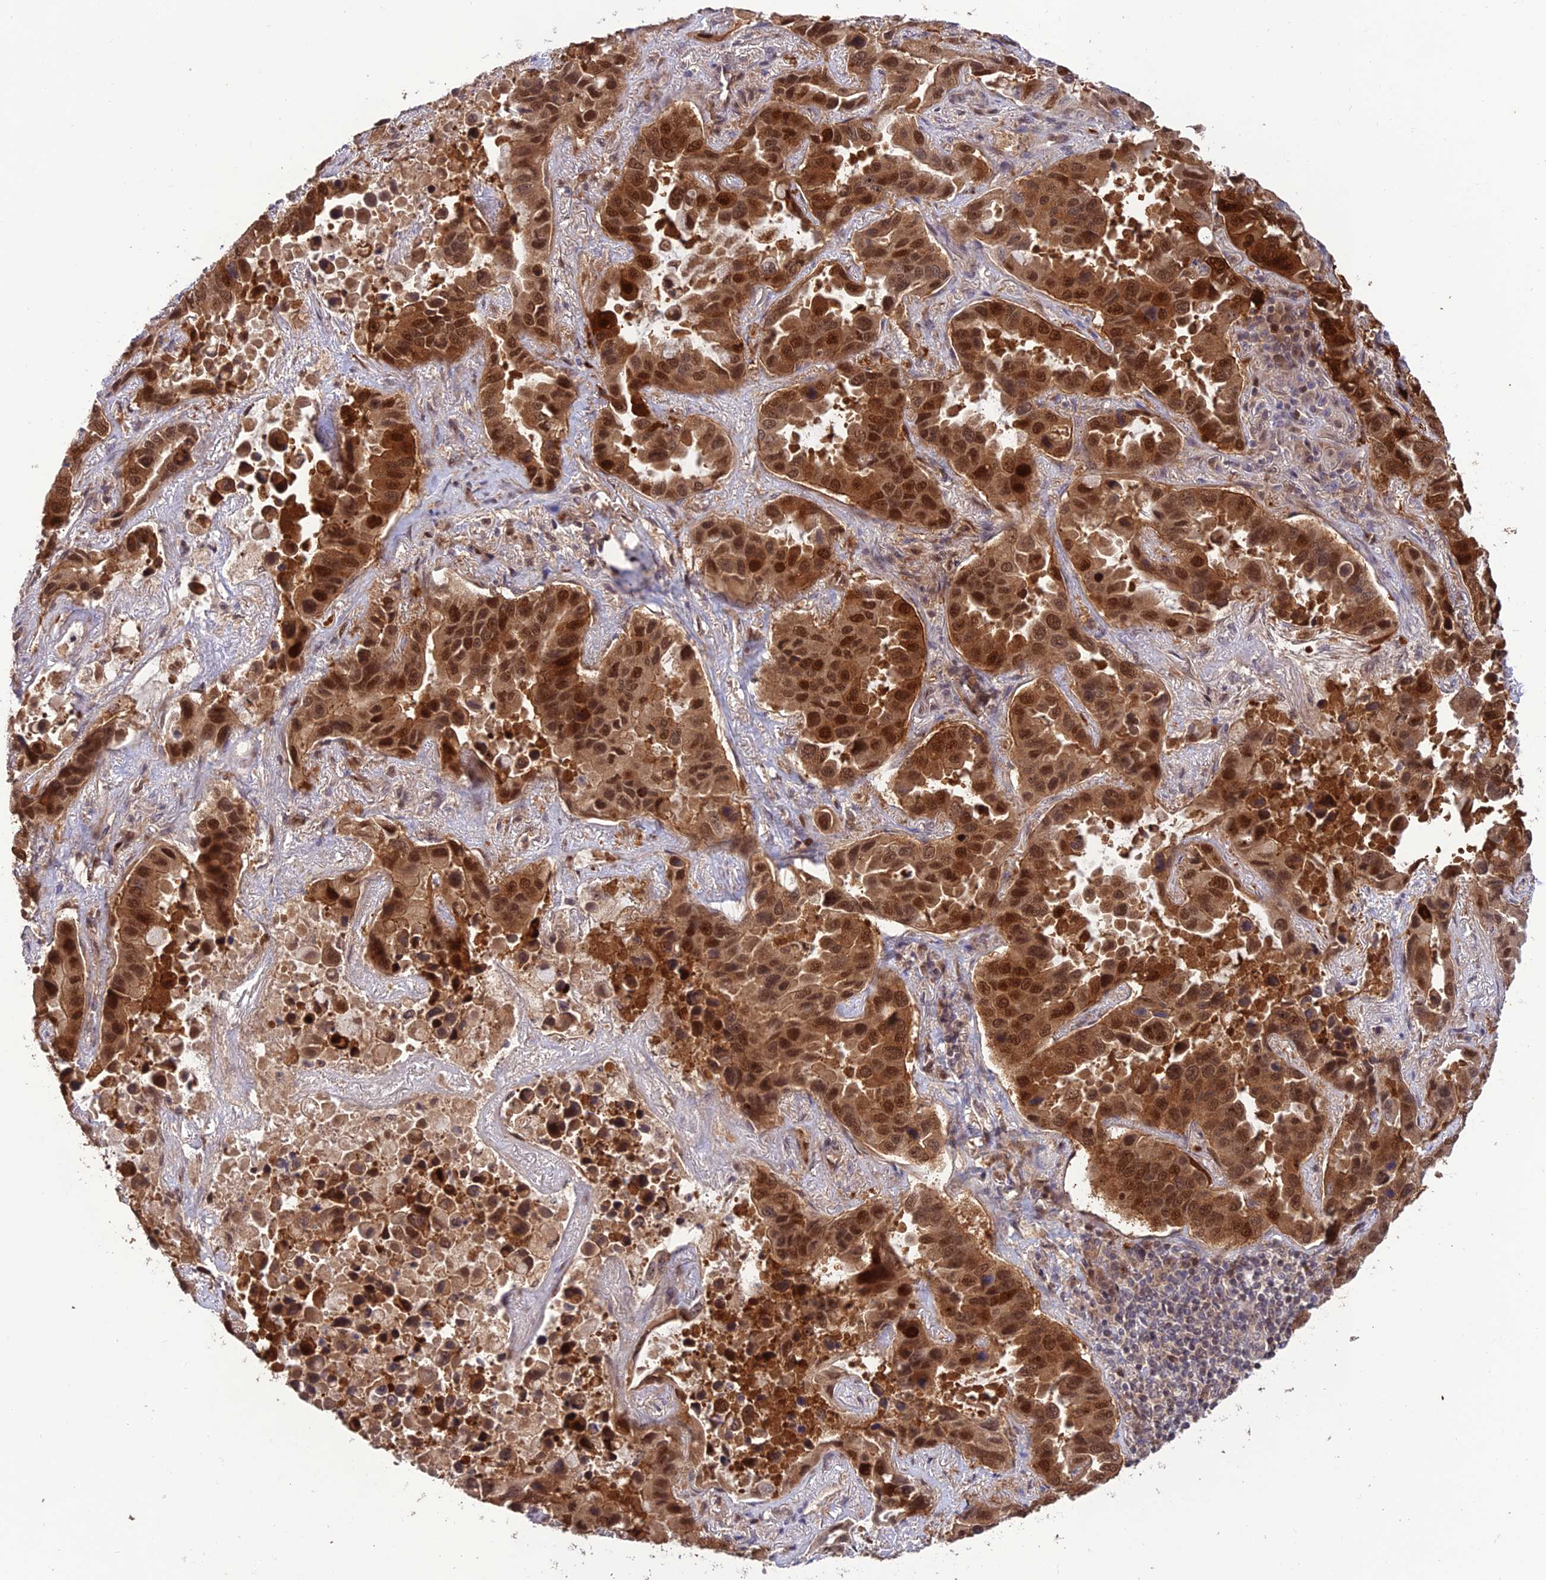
{"staining": {"intensity": "strong", "quantity": ">75%", "location": "cytoplasmic/membranous,nuclear"}, "tissue": "lung cancer", "cell_type": "Tumor cells", "image_type": "cancer", "snomed": [{"axis": "morphology", "description": "Adenocarcinoma, NOS"}, {"axis": "topography", "description": "Lung"}], "caption": "A brown stain highlights strong cytoplasmic/membranous and nuclear expression of a protein in lung cancer (adenocarcinoma) tumor cells.", "gene": "REV1", "patient": {"sex": "male", "age": 64}}